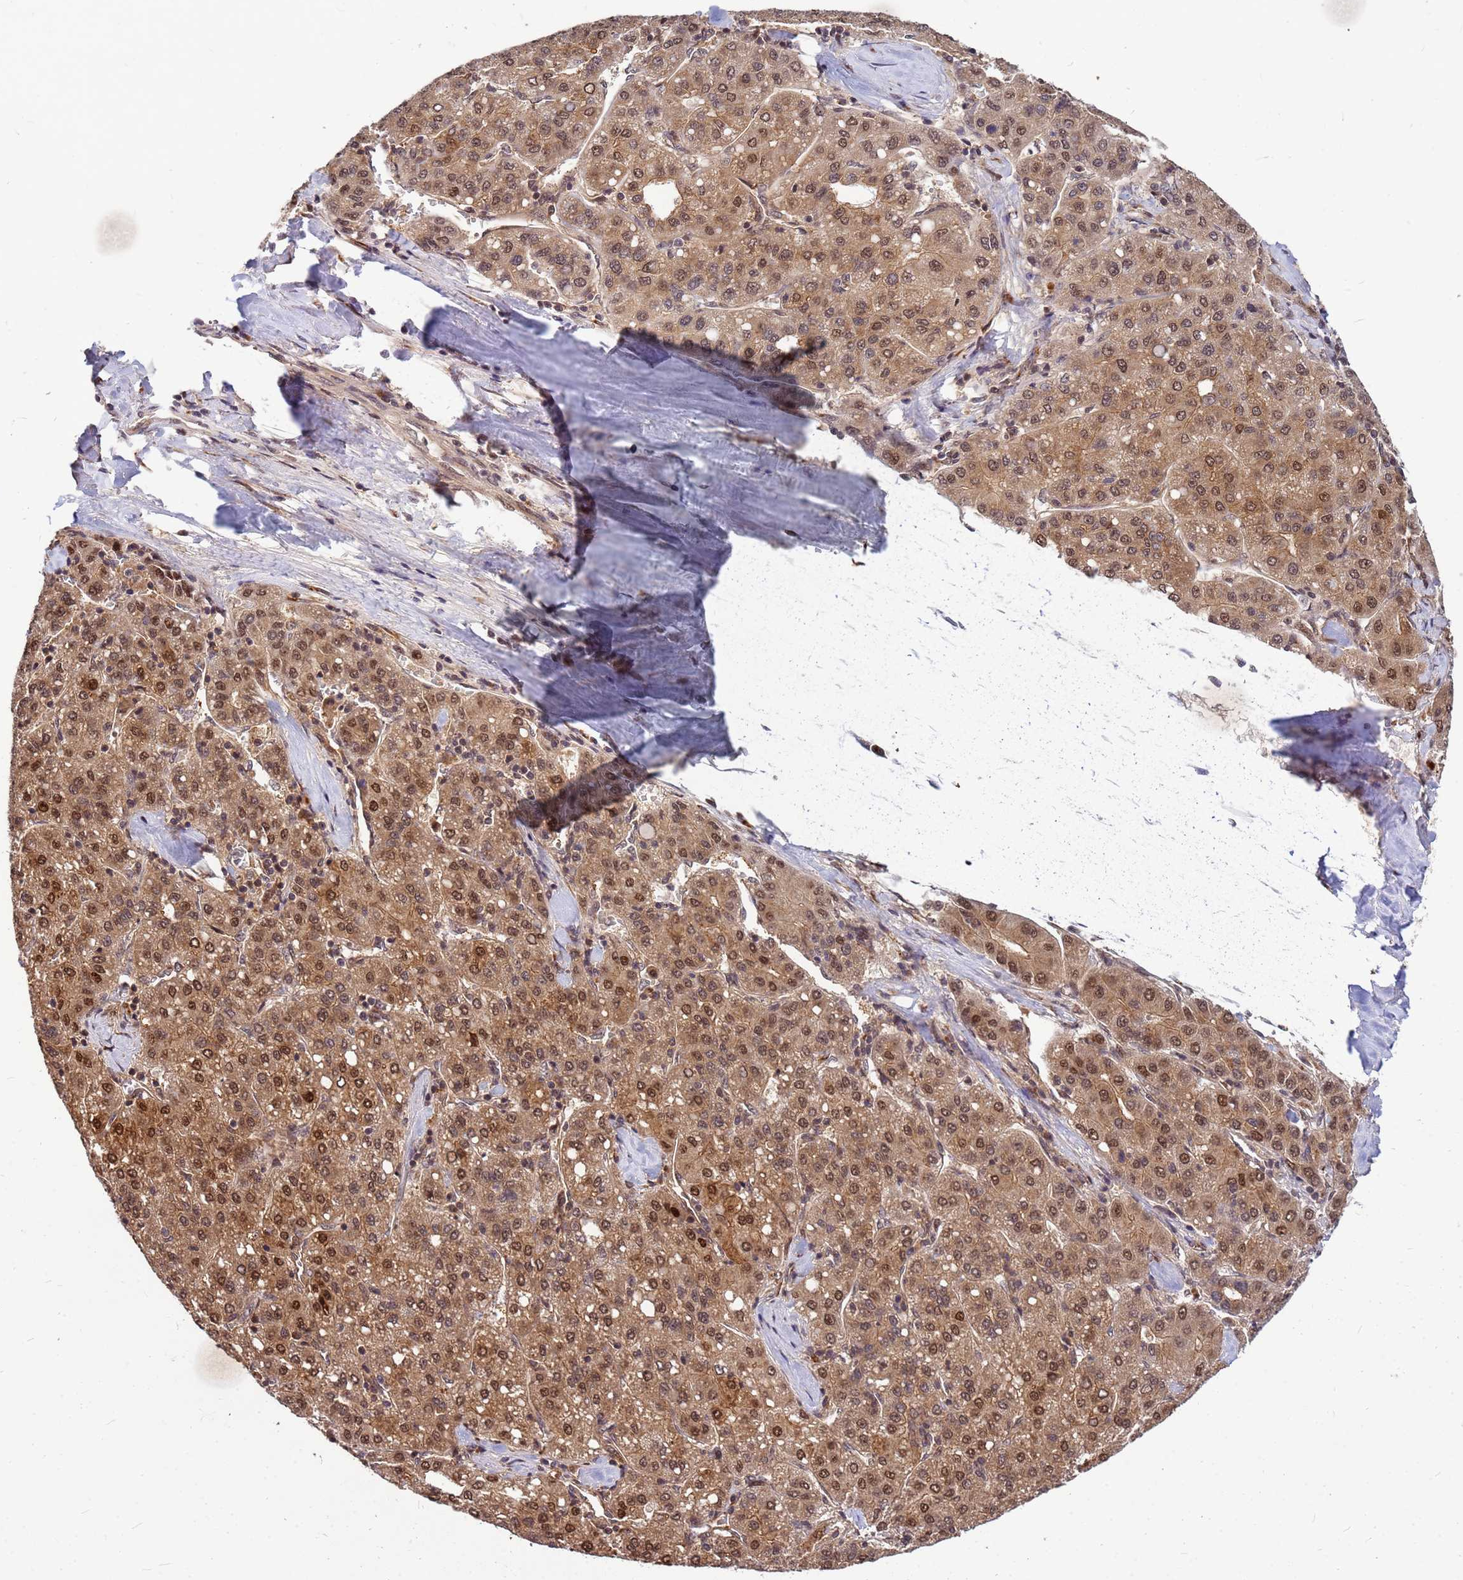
{"staining": {"intensity": "moderate", "quantity": ">75%", "location": "cytoplasmic/membranous,nuclear"}, "tissue": "liver cancer", "cell_type": "Tumor cells", "image_type": "cancer", "snomed": [{"axis": "morphology", "description": "Carcinoma, Hepatocellular, NOS"}, {"axis": "topography", "description": "Liver"}], "caption": "Tumor cells demonstrate medium levels of moderate cytoplasmic/membranous and nuclear expression in about >75% of cells in human liver hepatocellular carcinoma. (DAB (3,3'-diaminobenzidine) = brown stain, brightfield microscopy at high magnification).", "gene": "NCBP2", "patient": {"sex": "male", "age": 65}}